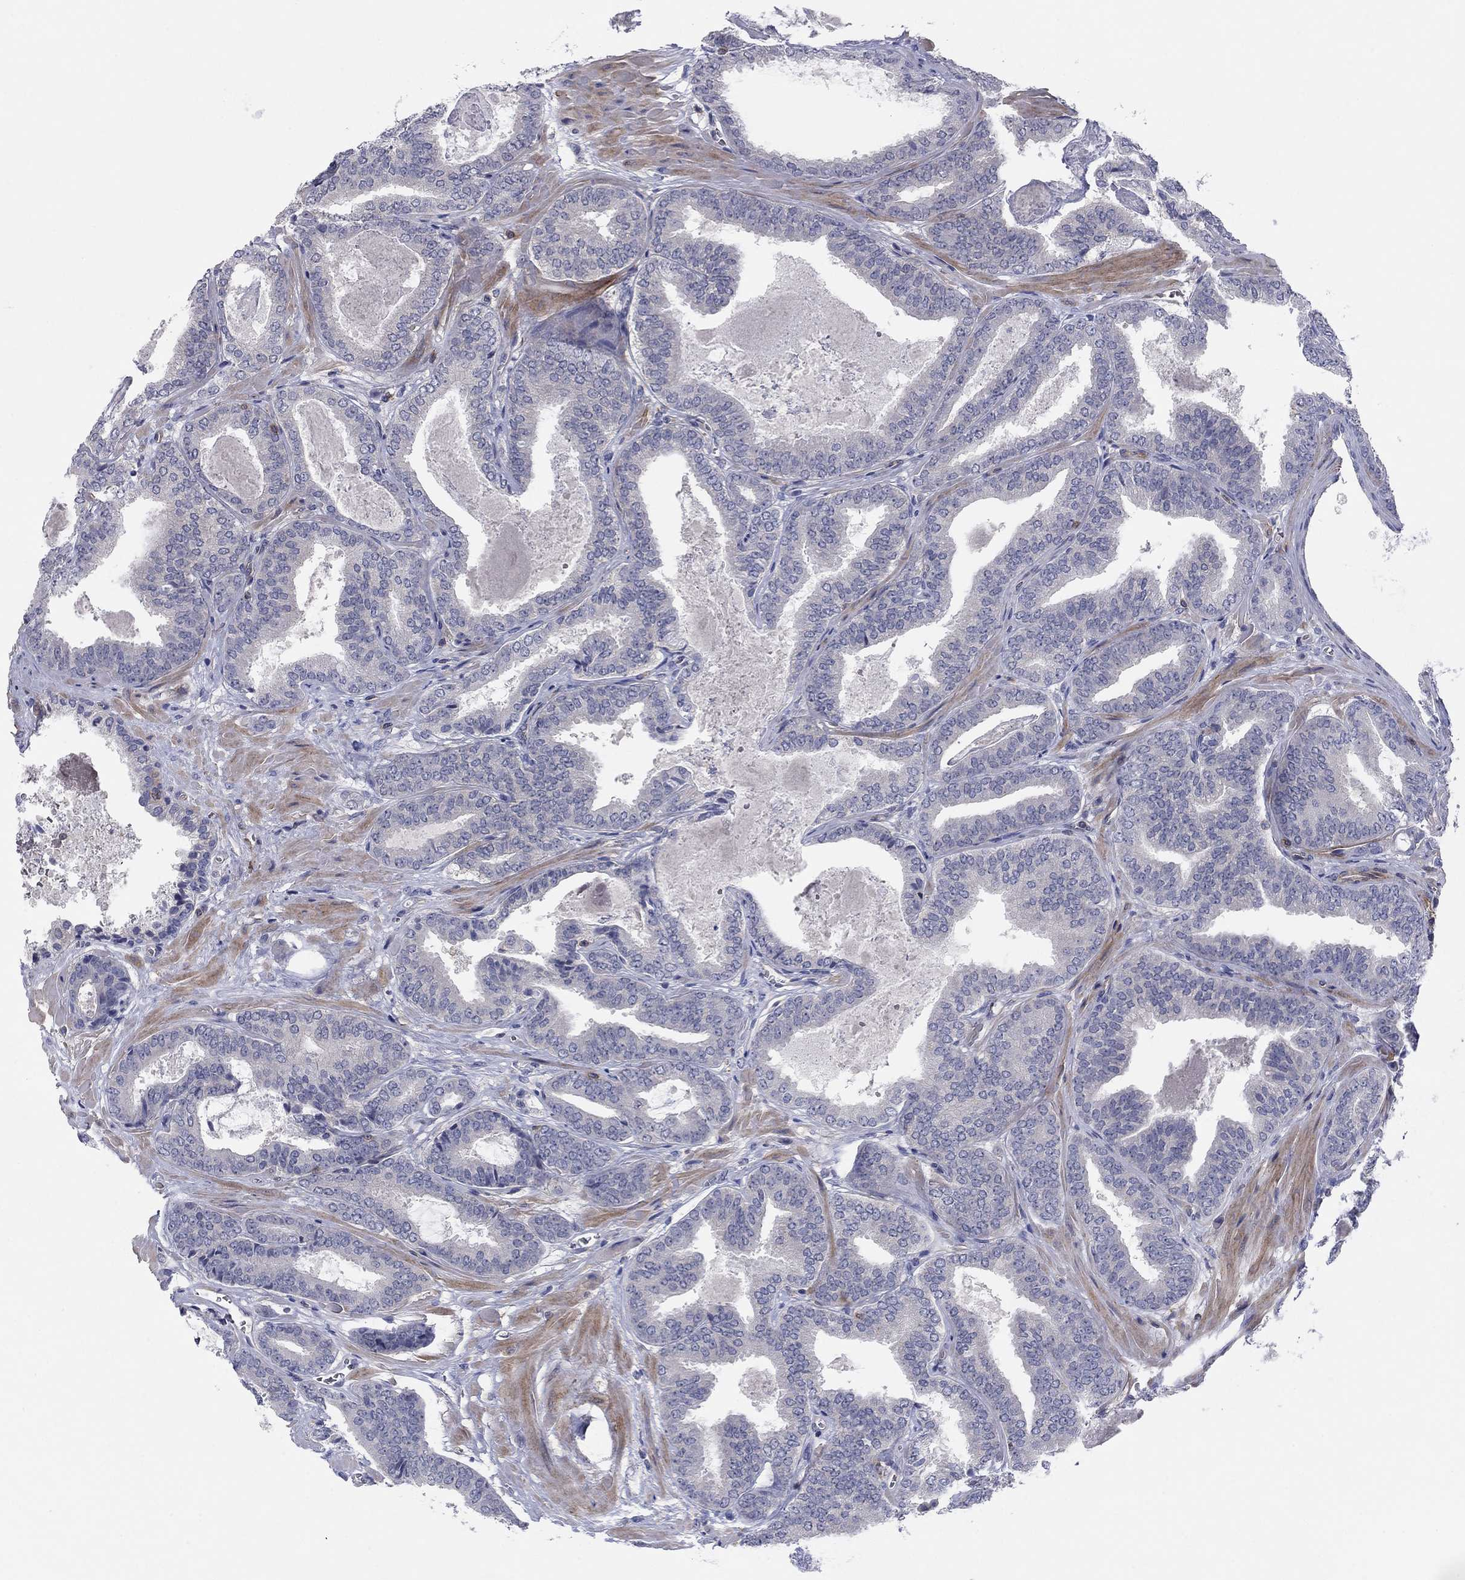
{"staining": {"intensity": "negative", "quantity": "none", "location": "none"}, "tissue": "prostate cancer", "cell_type": "Tumor cells", "image_type": "cancer", "snomed": [{"axis": "morphology", "description": "Adenocarcinoma, NOS"}, {"axis": "topography", "description": "Prostate"}], "caption": "A histopathology image of human adenocarcinoma (prostate) is negative for staining in tumor cells.", "gene": "PSD4", "patient": {"sex": "male", "age": 63}}